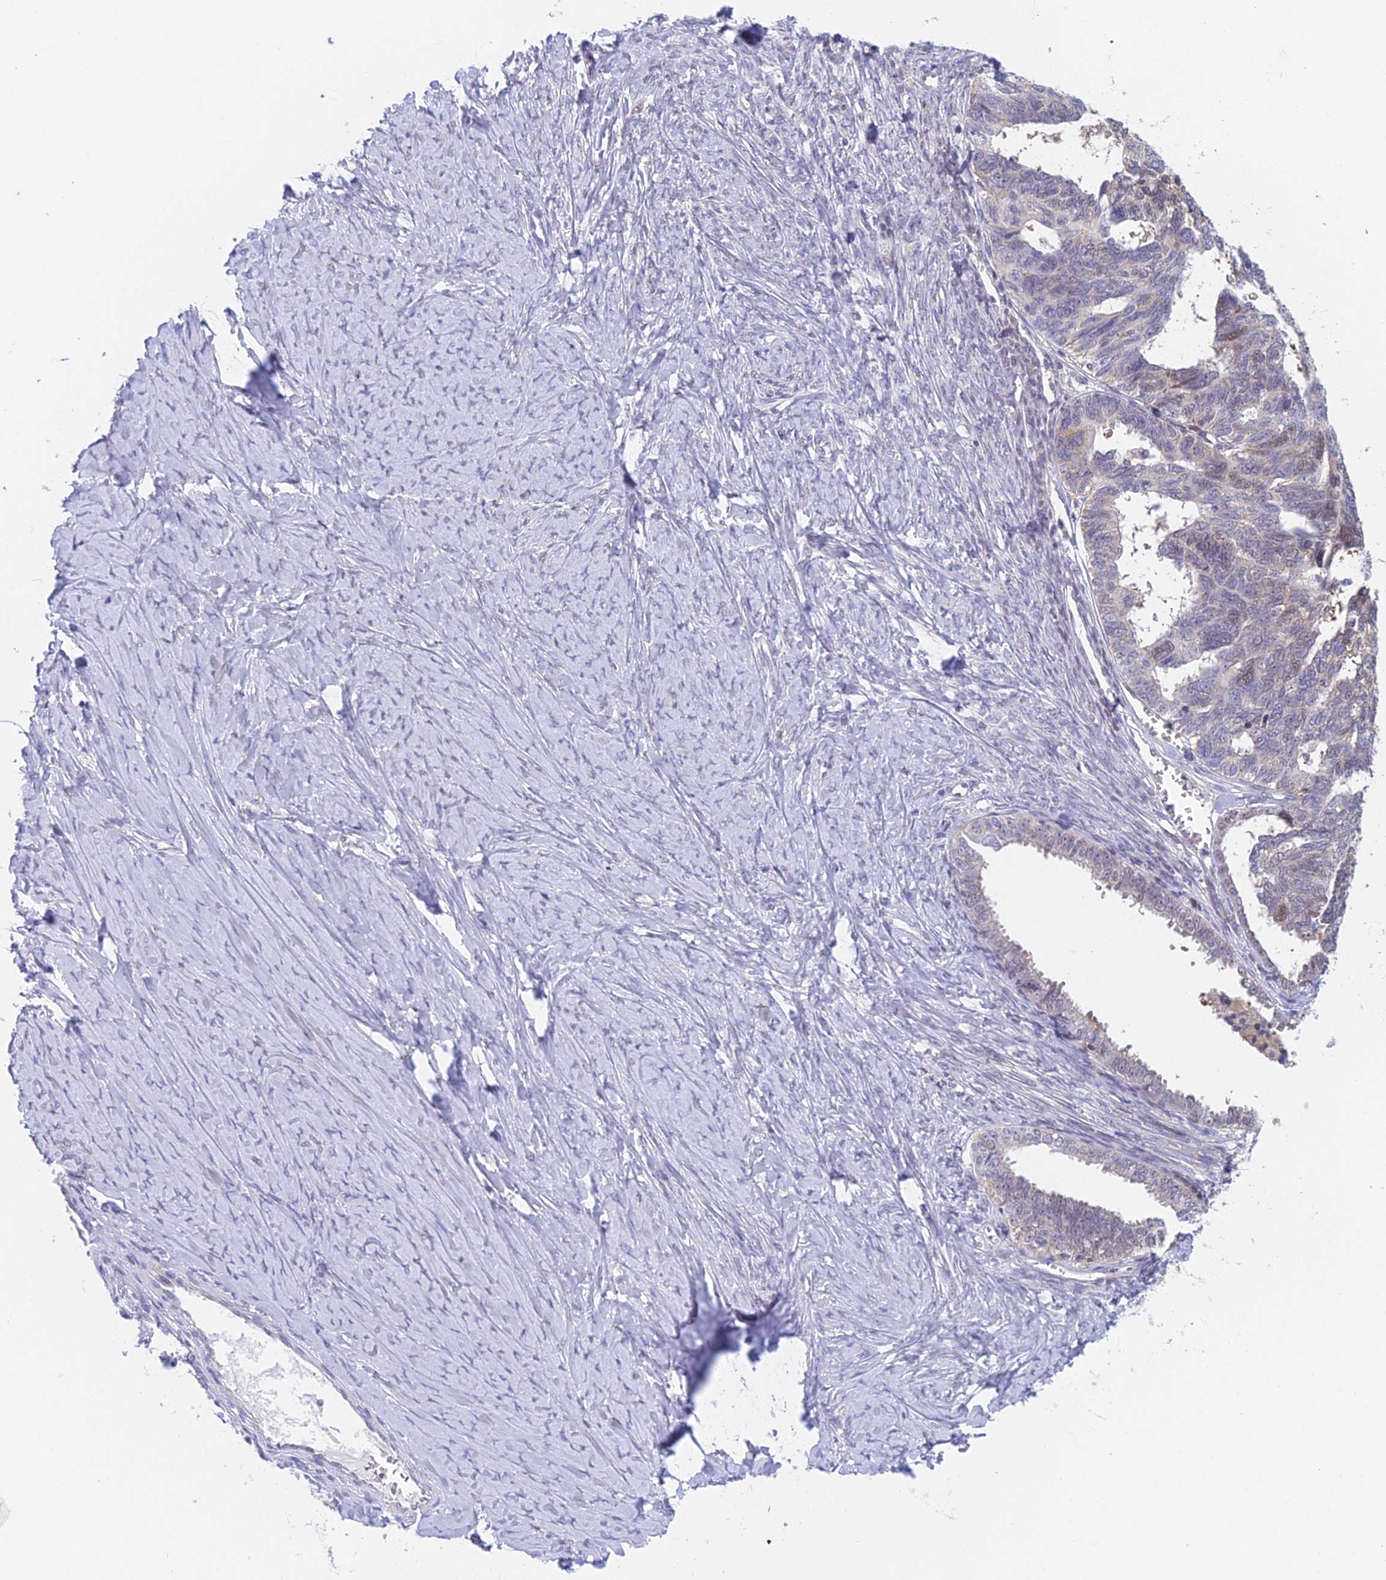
{"staining": {"intensity": "negative", "quantity": "none", "location": "none"}, "tissue": "ovarian cancer", "cell_type": "Tumor cells", "image_type": "cancer", "snomed": [{"axis": "morphology", "description": "Cystadenocarcinoma, serous, NOS"}, {"axis": "topography", "description": "Ovary"}], "caption": "Ovarian cancer stained for a protein using immunohistochemistry reveals no staining tumor cells.", "gene": "MRPL17", "patient": {"sex": "female", "age": 79}}